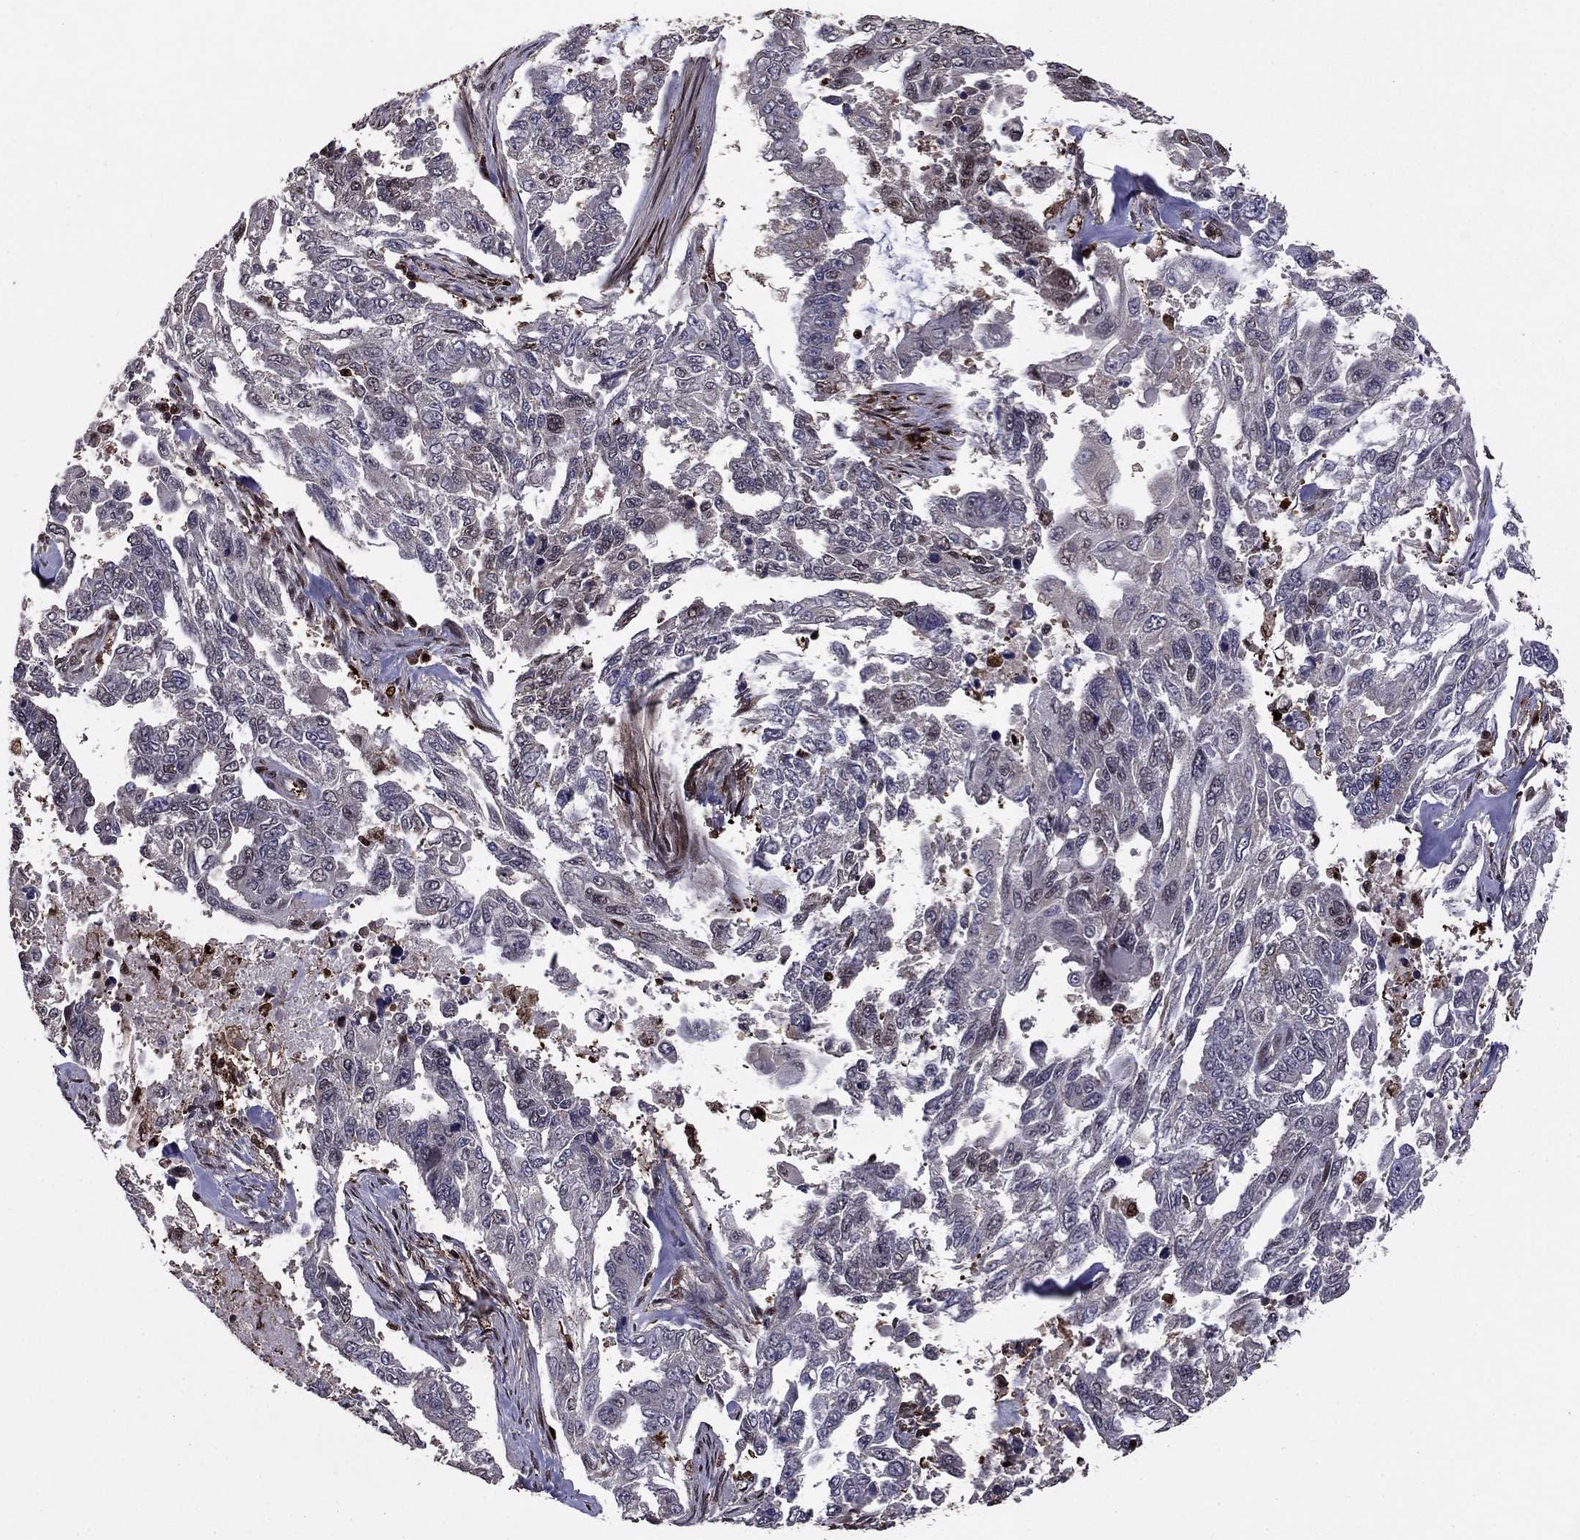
{"staining": {"intensity": "negative", "quantity": "none", "location": "none"}, "tissue": "endometrial cancer", "cell_type": "Tumor cells", "image_type": "cancer", "snomed": [{"axis": "morphology", "description": "Adenocarcinoma, NOS"}, {"axis": "topography", "description": "Uterus"}], "caption": "A high-resolution image shows IHC staining of endometrial adenocarcinoma, which reveals no significant expression in tumor cells.", "gene": "APPBP2", "patient": {"sex": "female", "age": 59}}